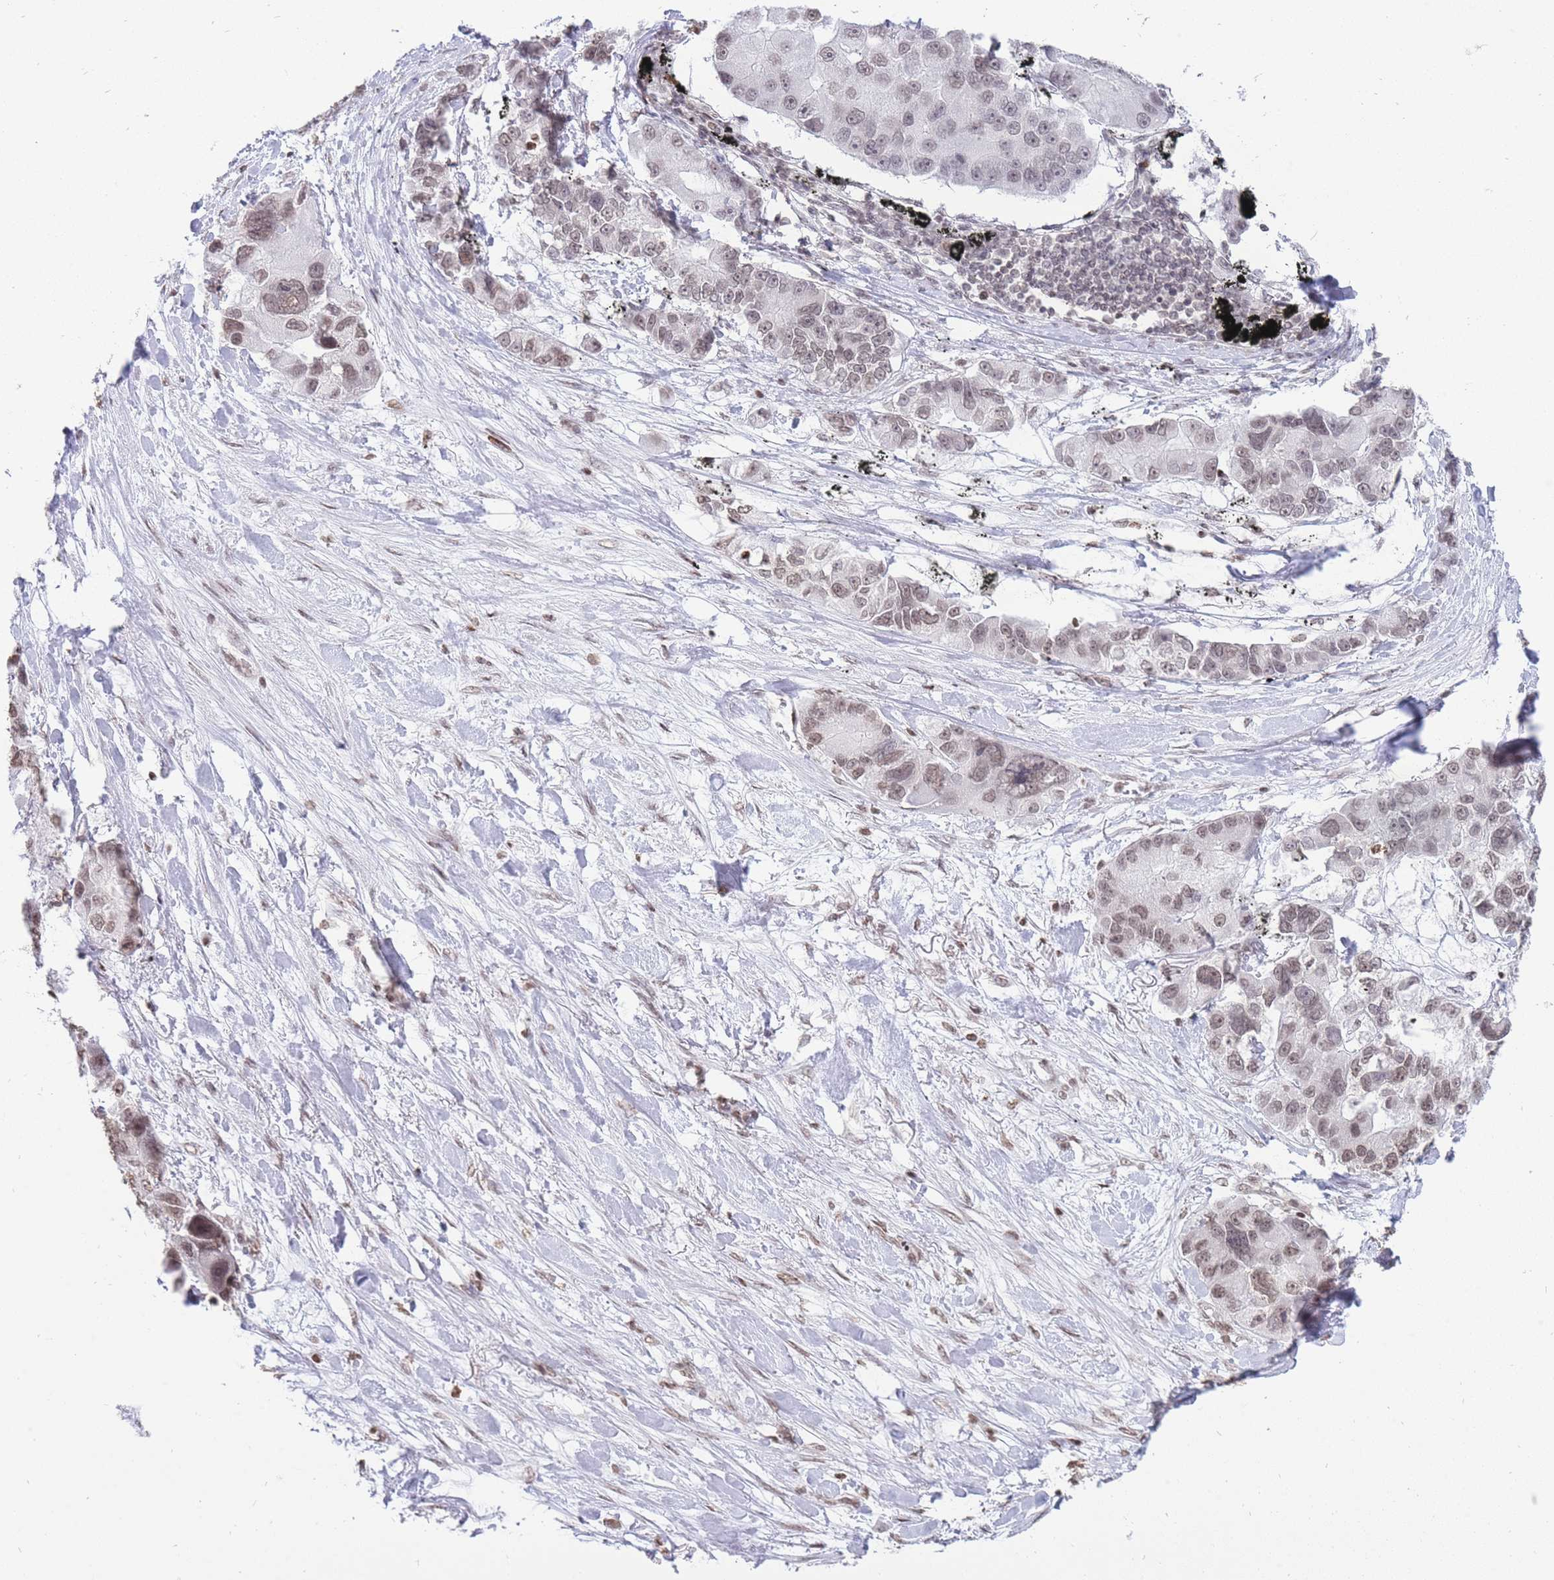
{"staining": {"intensity": "weak", "quantity": ">75%", "location": "nuclear"}, "tissue": "lung cancer", "cell_type": "Tumor cells", "image_type": "cancer", "snomed": [{"axis": "morphology", "description": "Adenocarcinoma, NOS"}, {"axis": "topography", "description": "Lung"}], "caption": "Weak nuclear expression for a protein is appreciated in about >75% of tumor cells of lung cancer (adenocarcinoma) using immunohistochemistry.", "gene": "SHISAL1", "patient": {"sex": "female", "age": 54}}